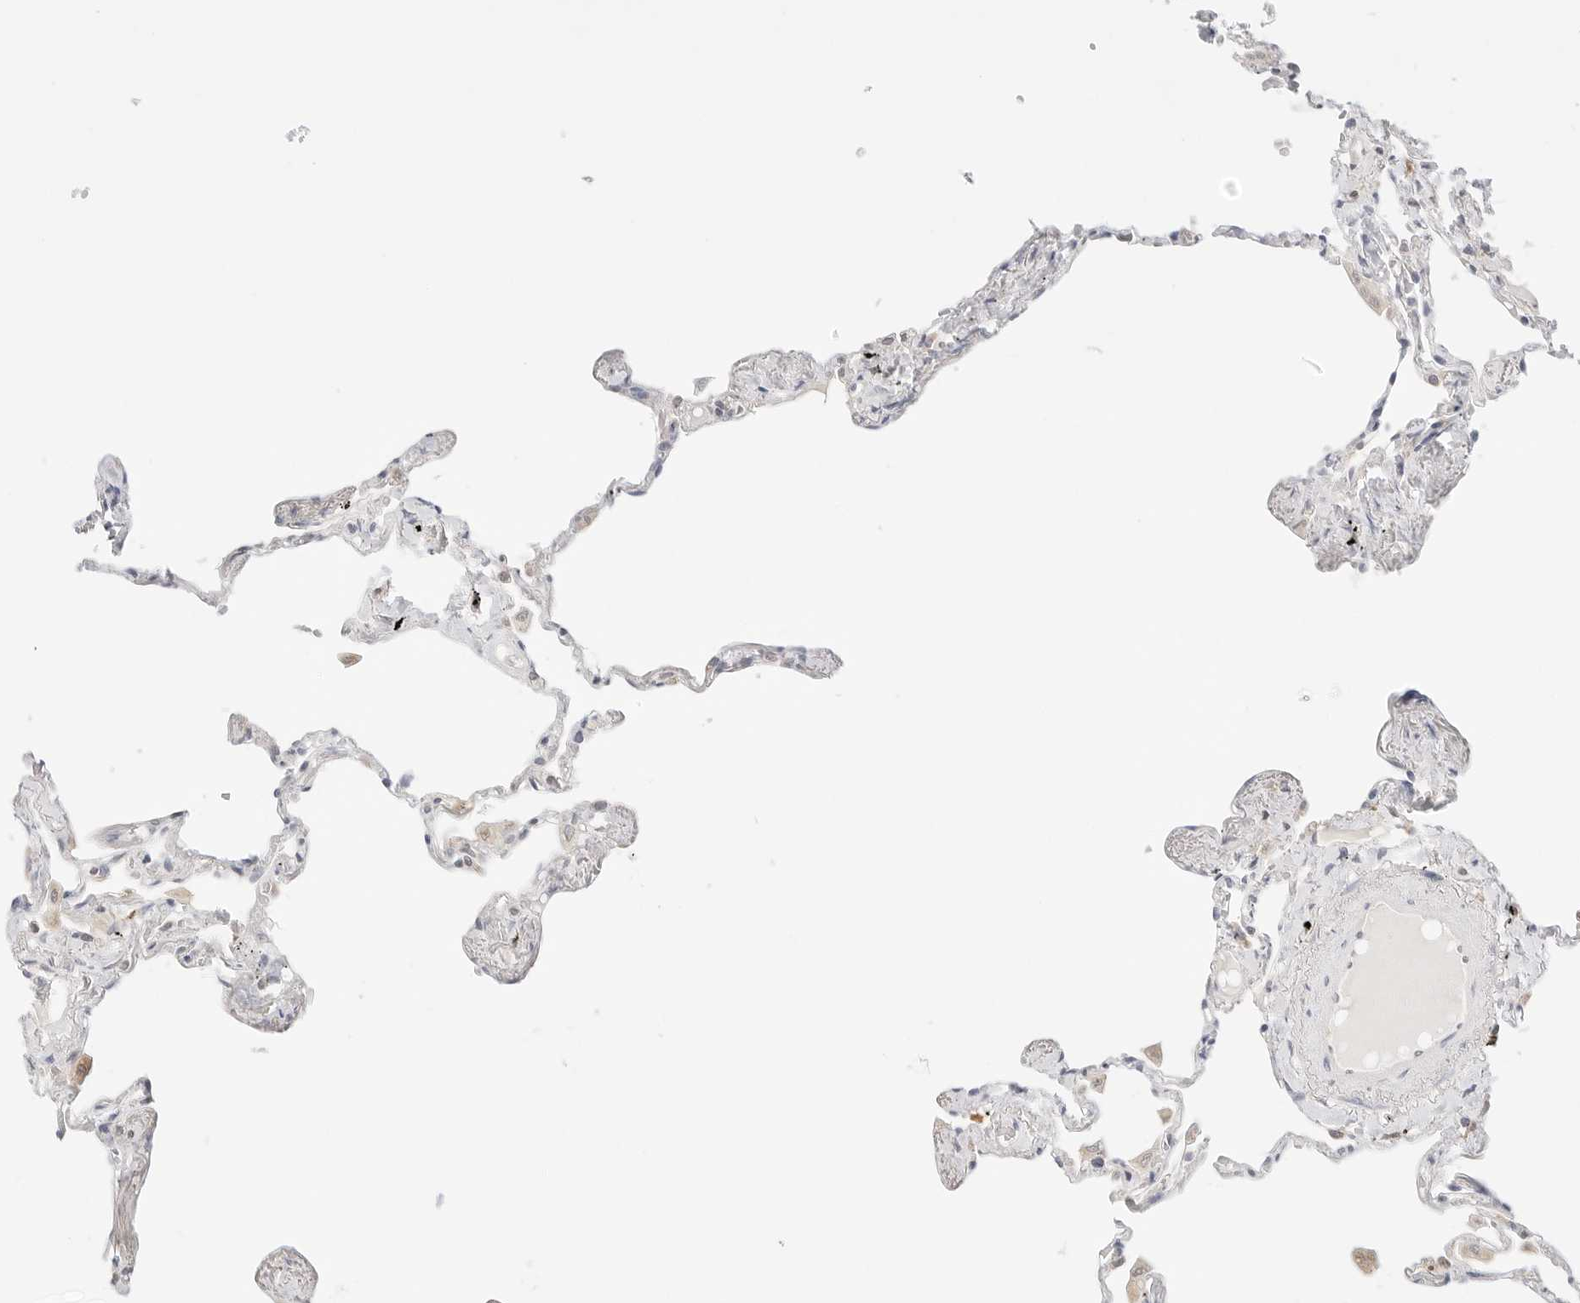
{"staining": {"intensity": "moderate", "quantity": "<25%", "location": "cytoplasmic/membranous"}, "tissue": "lung", "cell_type": "Alveolar cells", "image_type": "normal", "snomed": [{"axis": "morphology", "description": "Normal tissue, NOS"}, {"axis": "topography", "description": "Lung"}], "caption": "Protein staining shows moderate cytoplasmic/membranous positivity in approximately <25% of alveolar cells in benign lung.", "gene": "ERO1B", "patient": {"sex": "female", "age": 67}}